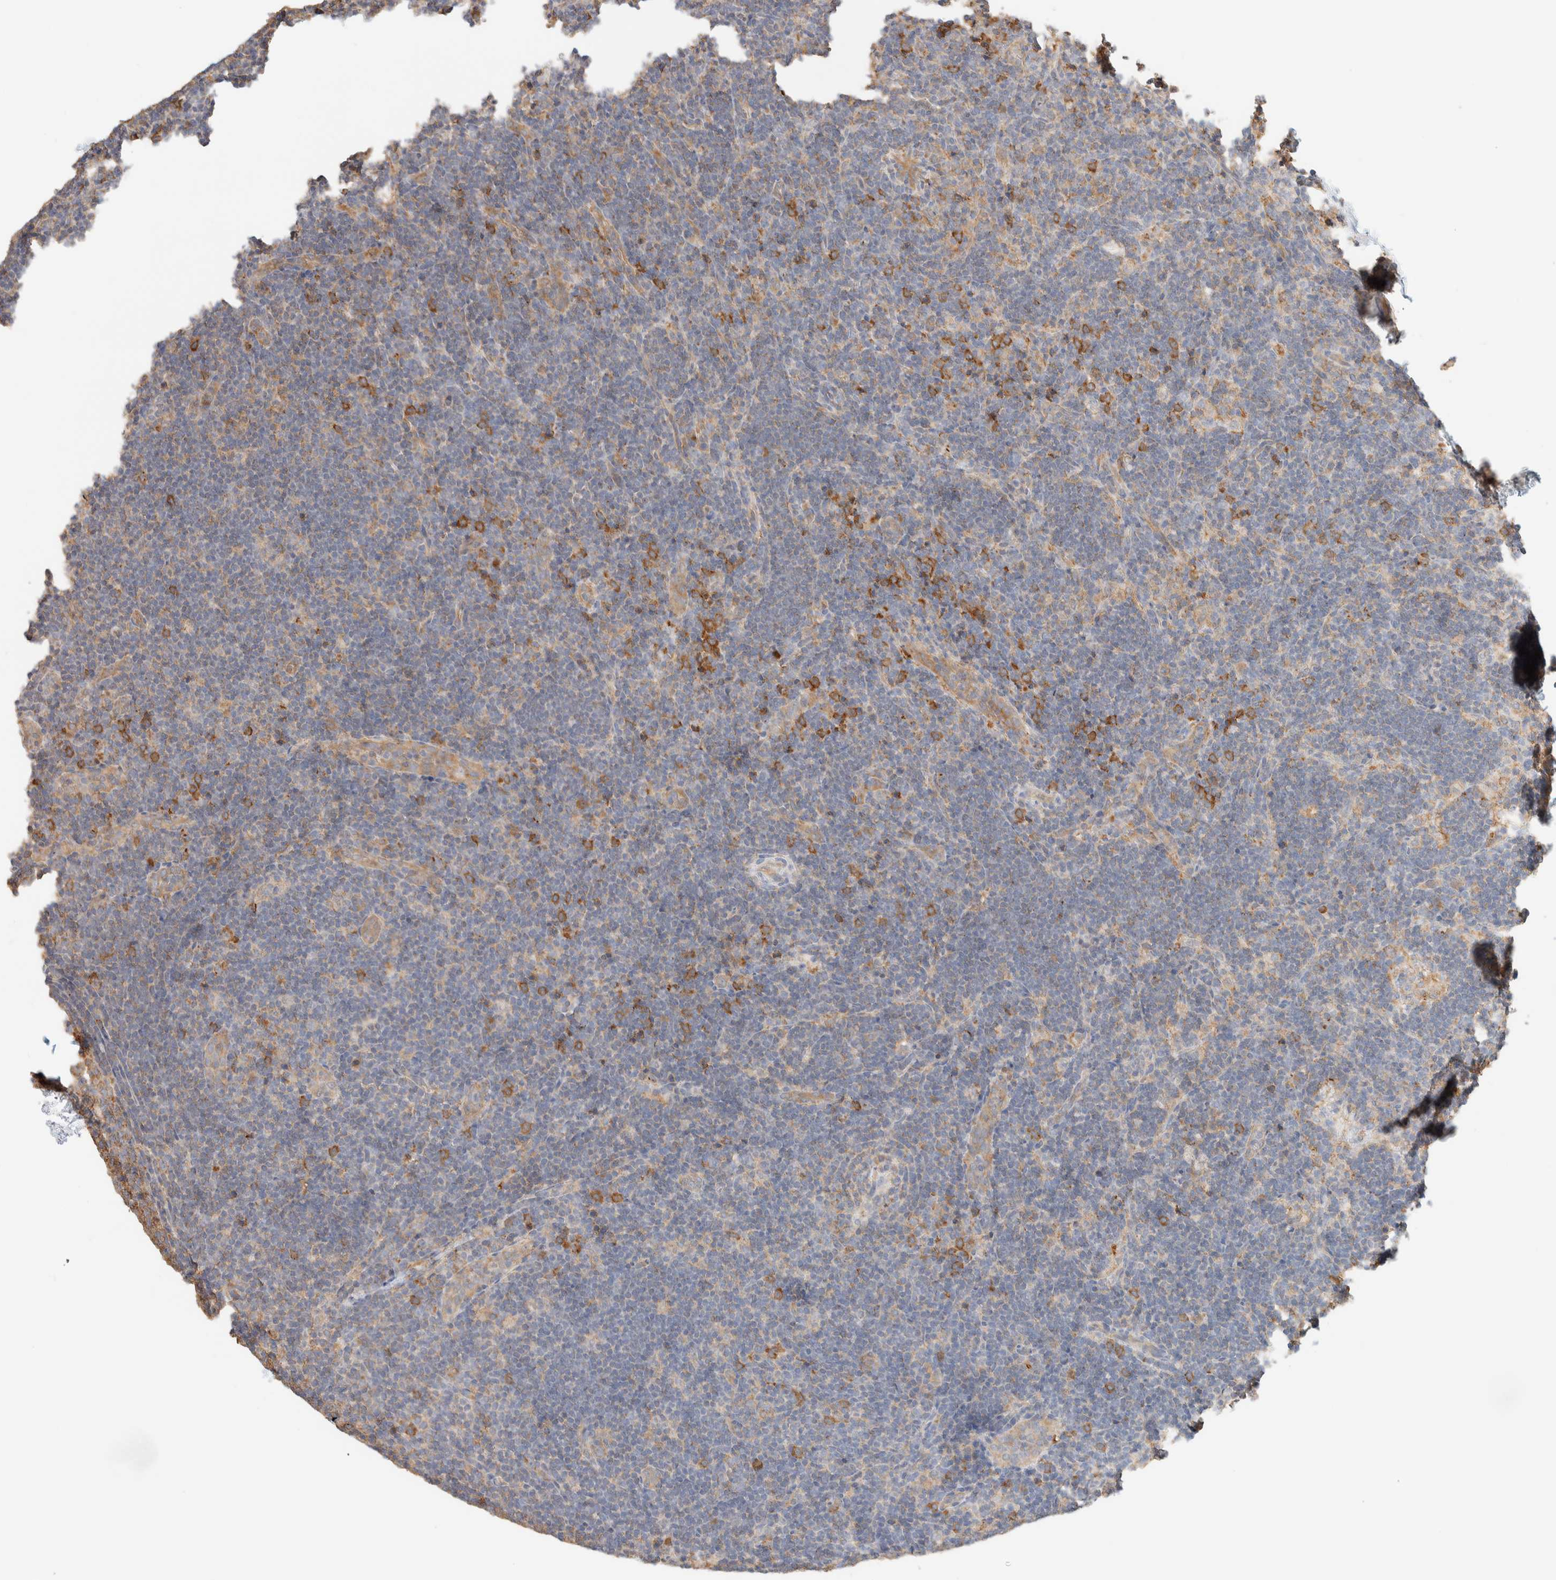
{"staining": {"intensity": "moderate", "quantity": ">75%", "location": "cytoplasmic/membranous"}, "tissue": "lymph node", "cell_type": "Germinal center cells", "image_type": "normal", "snomed": [{"axis": "morphology", "description": "Normal tissue, NOS"}, {"axis": "topography", "description": "Lymph node"}], "caption": "Immunohistochemical staining of normal human lymph node reveals >75% levels of moderate cytoplasmic/membranous protein positivity in about >75% of germinal center cells. (DAB (3,3'-diaminobenzidine) IHC, brown staining for protein, blue staining for nuclei).", "gene": "TBC1D8B", "patient": {"sex": "female", "age": 22}}